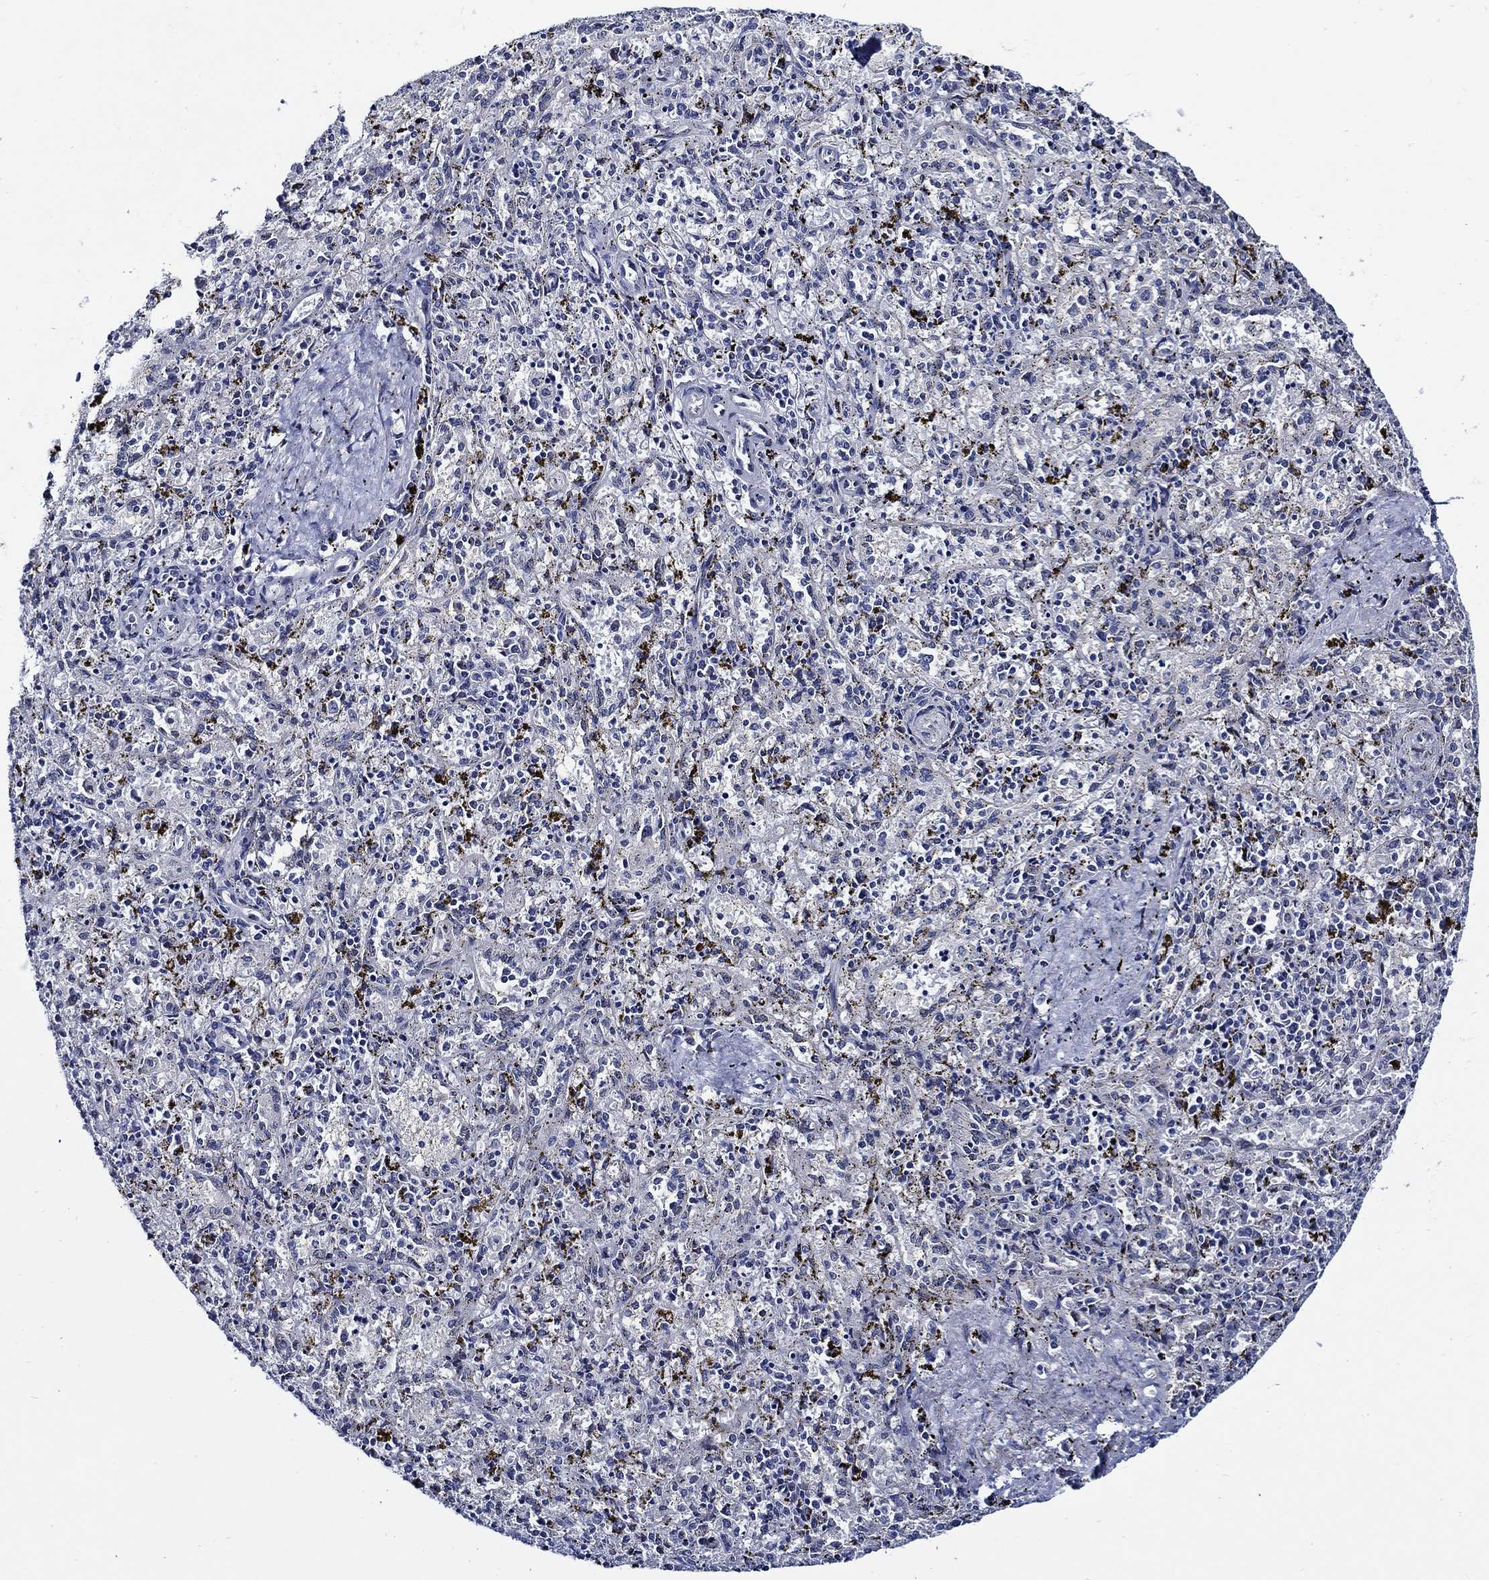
{"staining": {"intensity": "negative", "quantity": "none", "location": "none"}, "tissue": "spleen", "cell_type": "Cells in red pulp", "image_type": "normal", "snomed": [{"axis": "morphology", "description": "Normal tissue, NOS"}, {"axis": "topography", "description": "Spleen"}], "caption": "Protein analysis of unremarkable spleen demonstrates no significant staining in cells in red pulp. Brightfield microscopy of immunohistochemistry (IHC) stained with DAB (3,3'-diaminobenzidine) (brown) and hematoxylin (blue), captured at high magnification.", "gene": "C8orf48", "patient": {"sex": "female", "age": 50}}